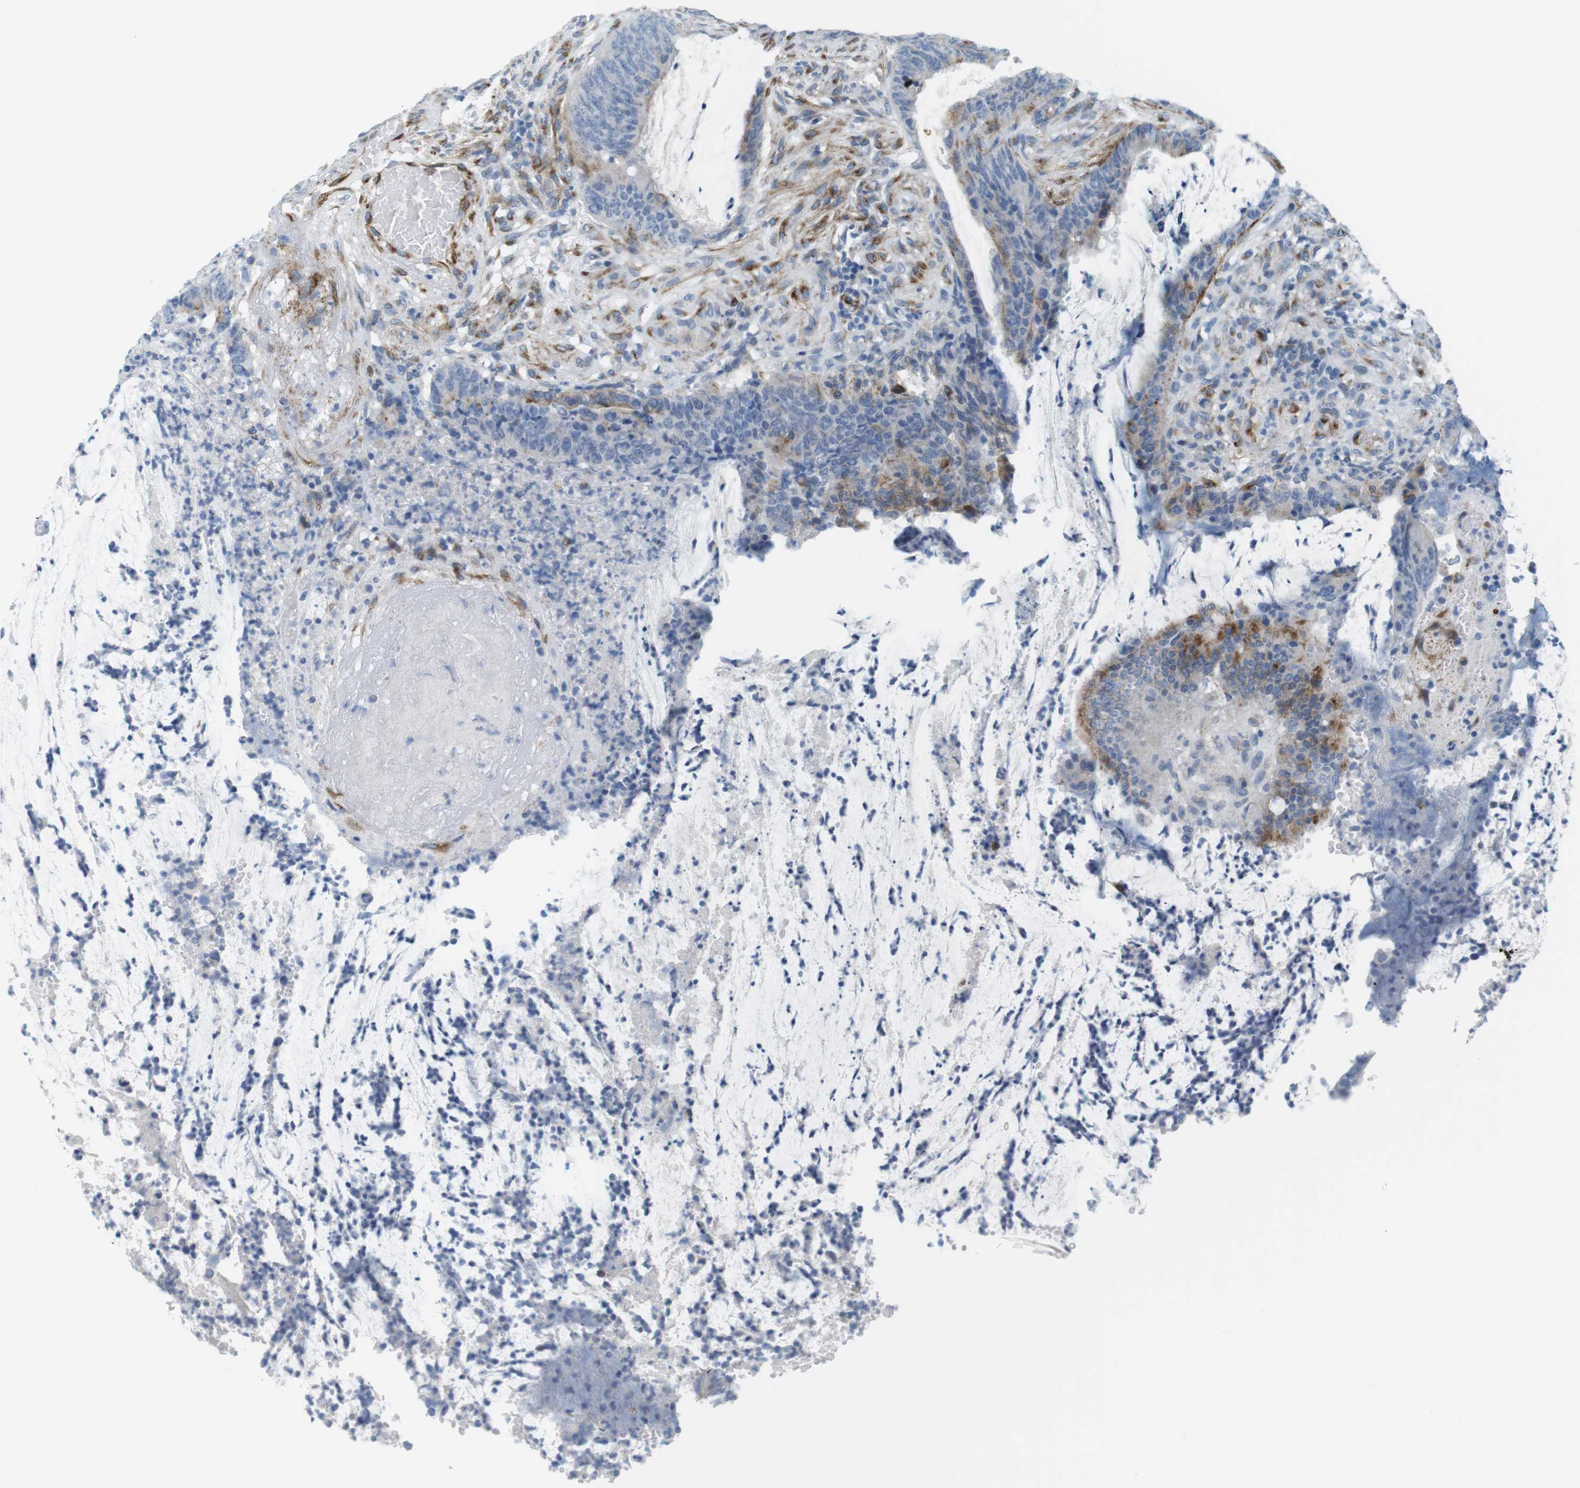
{"staining": {"intensity": "weak", "quantity": "<25%", "location": "cytoplasmic/membranous"}, "tissue": "colorectal cancer", "cell_type": "Tumor cells", "image_type": "cancer", "snomed": [{"axis": "morphology", "description": "Adenocarcinoma, NOS"}, {"axis": "topography", "description": "Rectum"}], "caption": "DAB immunohistochemical staining of colorectal adenocarcinoma reveals no significant expression in tumor cells.", "gene": "MYH9", "patient": {"sex": "female", "age": 66}}